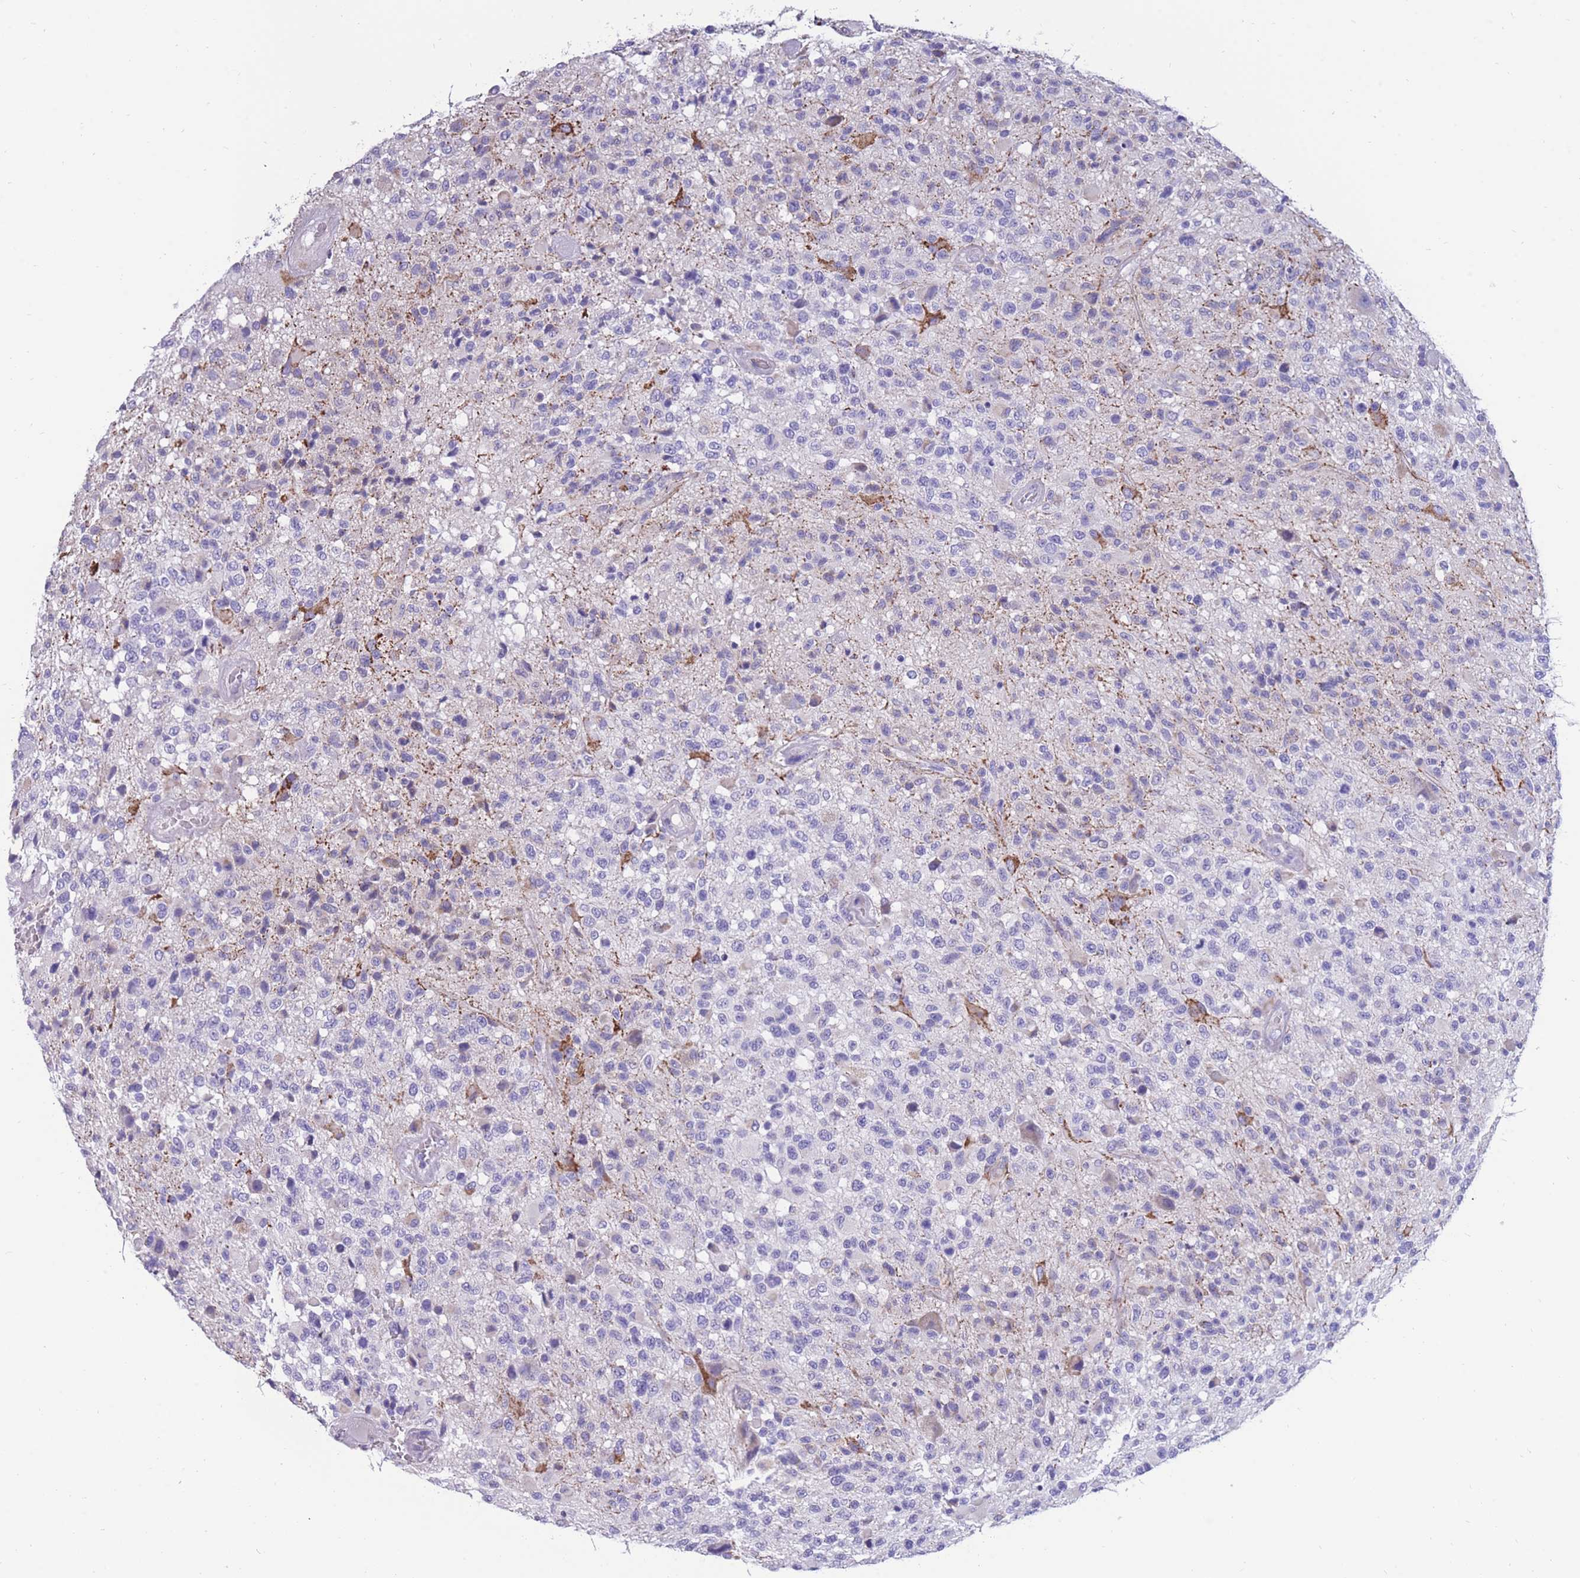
{"staining": {"intensity": "negative", "quantity": "none", "location": "none"}, "tissue": "glioma", "cell_type": "Tumor cells", "image_type": "cancer", "snomed": [{"axis": "morphology", "description": "Glioma, malignant, High grade"}, {"axis": "morphology", "description": "Glioblastoma, NOS"}, {"axis": "topography", "description": "Brain"}], "caption": "The IHC photomicrograph has no significant staining in tumor cells of glioblastoma tissue. (Brightfield microscopy of DAB immunohistochemistry at high magnification).", "gene": "INTS2", "patient": {"sex": "male", "age": 60}}